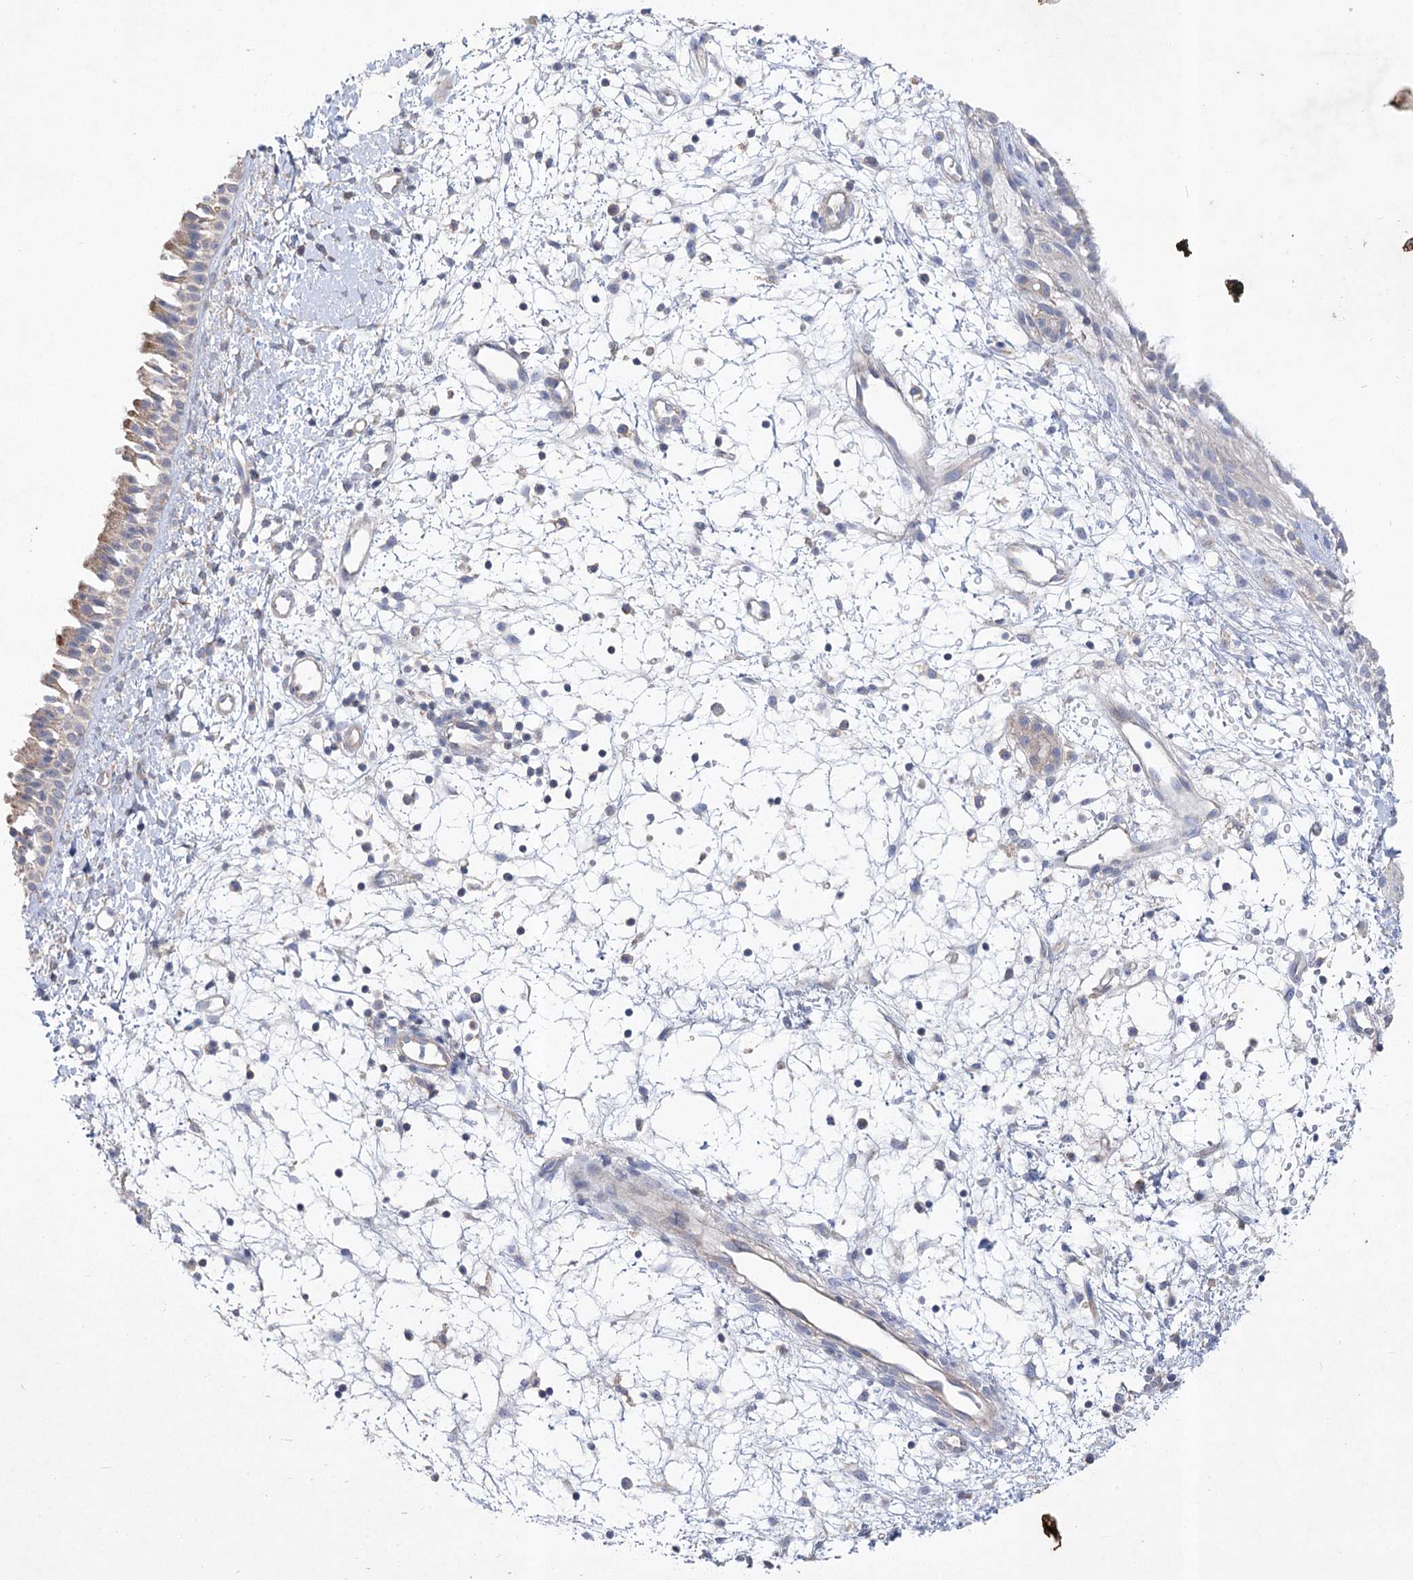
{"staining": {"intensity": "strong", "quantity": "<25%", "location": "cytoplasmic/membranous"}, "tissue": "nasopharynx", "cell_type": "Respiratory epithelial cells", "image_type": "normal", "snomed": [{"axis": "morphology", "description": "Normal tissue, NOS"}, {"axis": "topography", "description": "Nasopharynx"}], "caption": "DAB immunohistochemical staining of normal nasopharynx demonstrates strong cytoplasmic/membranous protein positivity in approximately <25% of respiratory epithelial cells. The staining is performed using DAB brown chromogen to label protein expression. The nuclei are counter-stained blue using hematoxylin.", "gene": "ITSN2", "patient": {"sex": "male", "age": 22}}